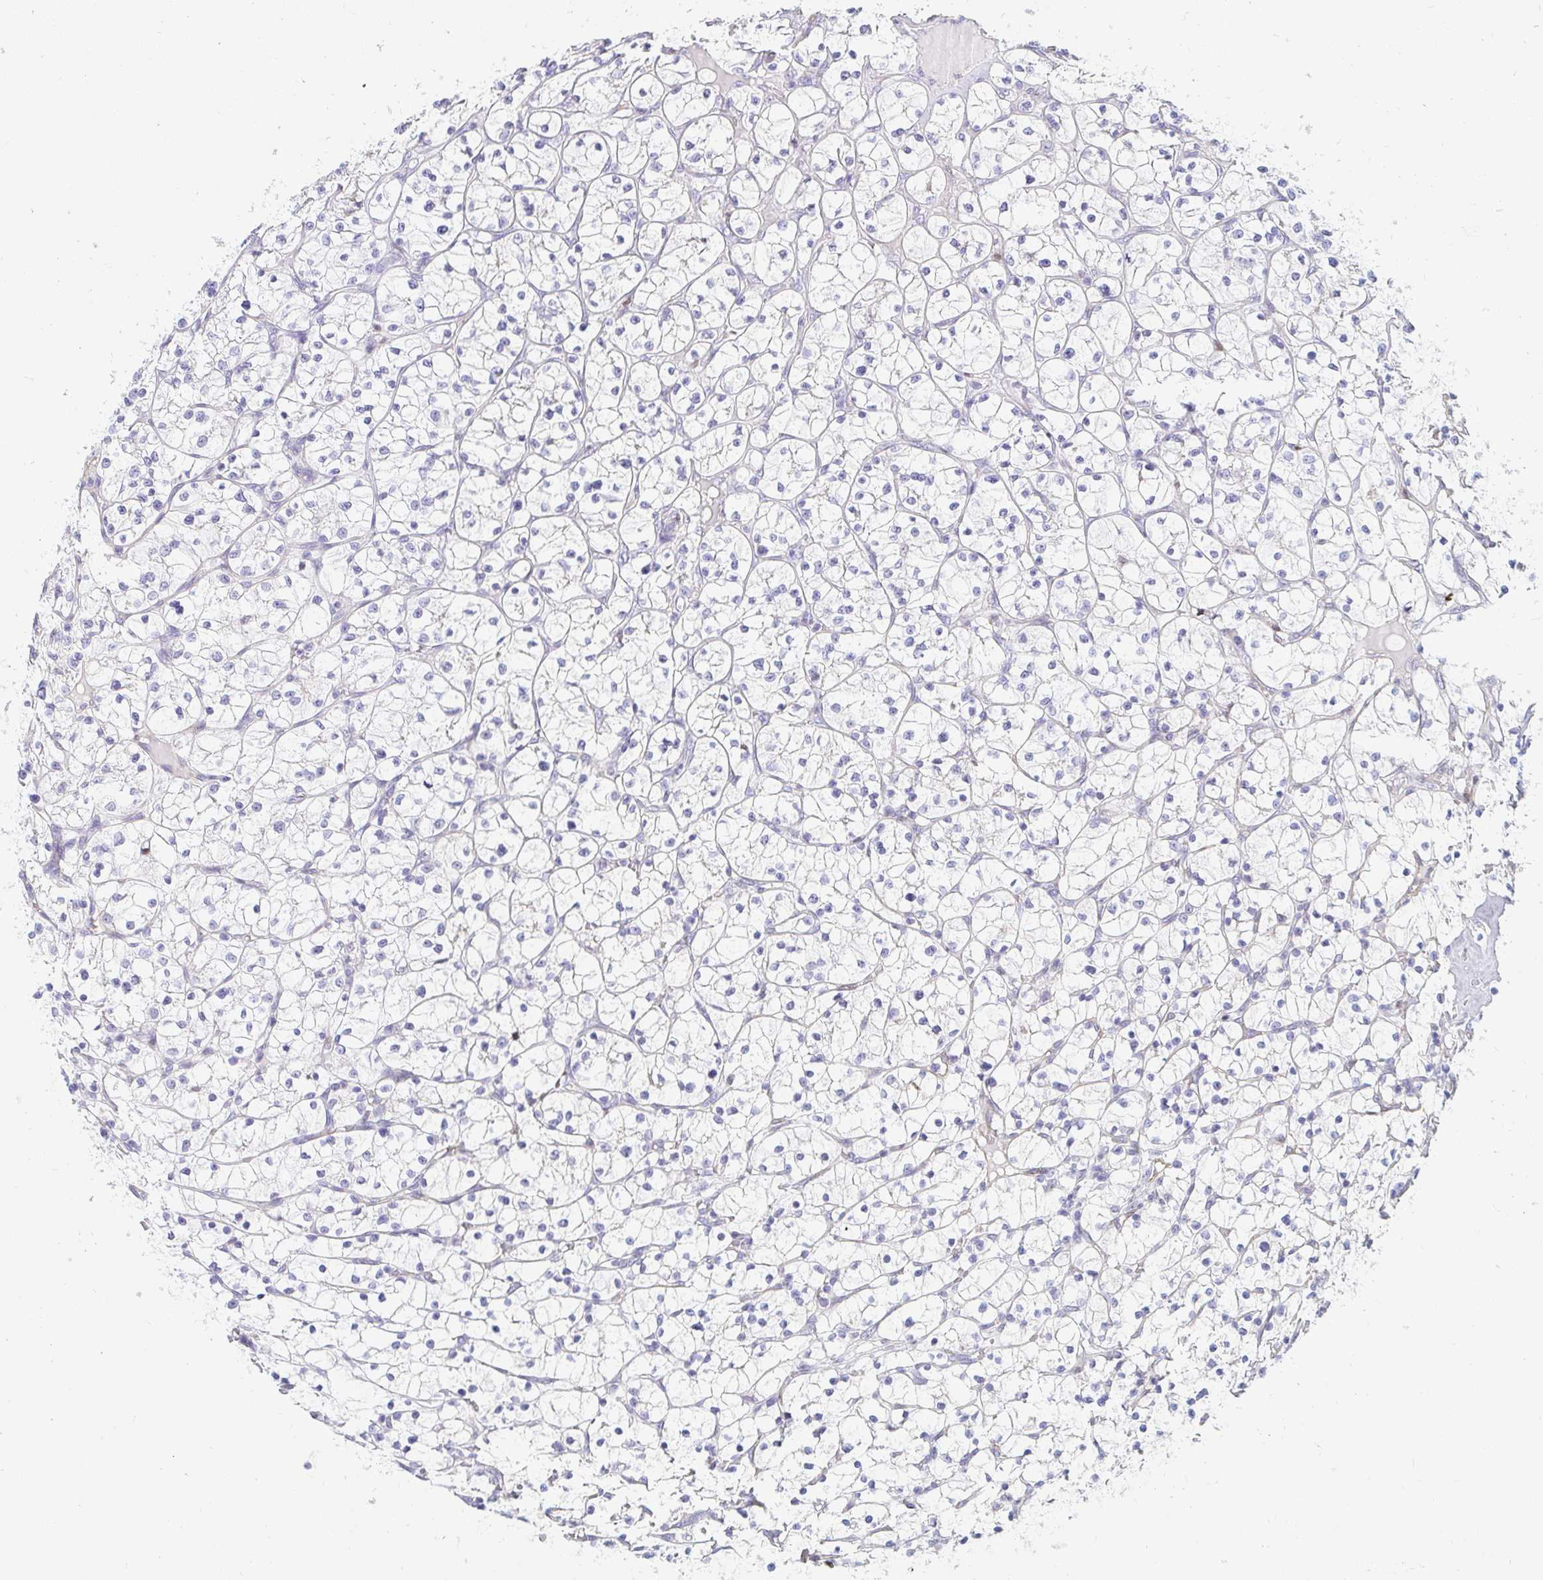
{"staining": {"intensity": "negative", "quantity": "none", "location": "none"}, "tissue": "renal cancer", "cell_type": "Tumor cells", "image_type": "cancer", "snomed": [{"axis": "morphology", "description": "Adenocarcinoma, NOS"}, {"axis": "topography", "description": "Kidney"}], "caption": "The IHC micrograph has no significant expression in tumor cells of renal cancer tissue.", "gene": "CAPSL", "patient": {"sex": "female", "age": 64}}